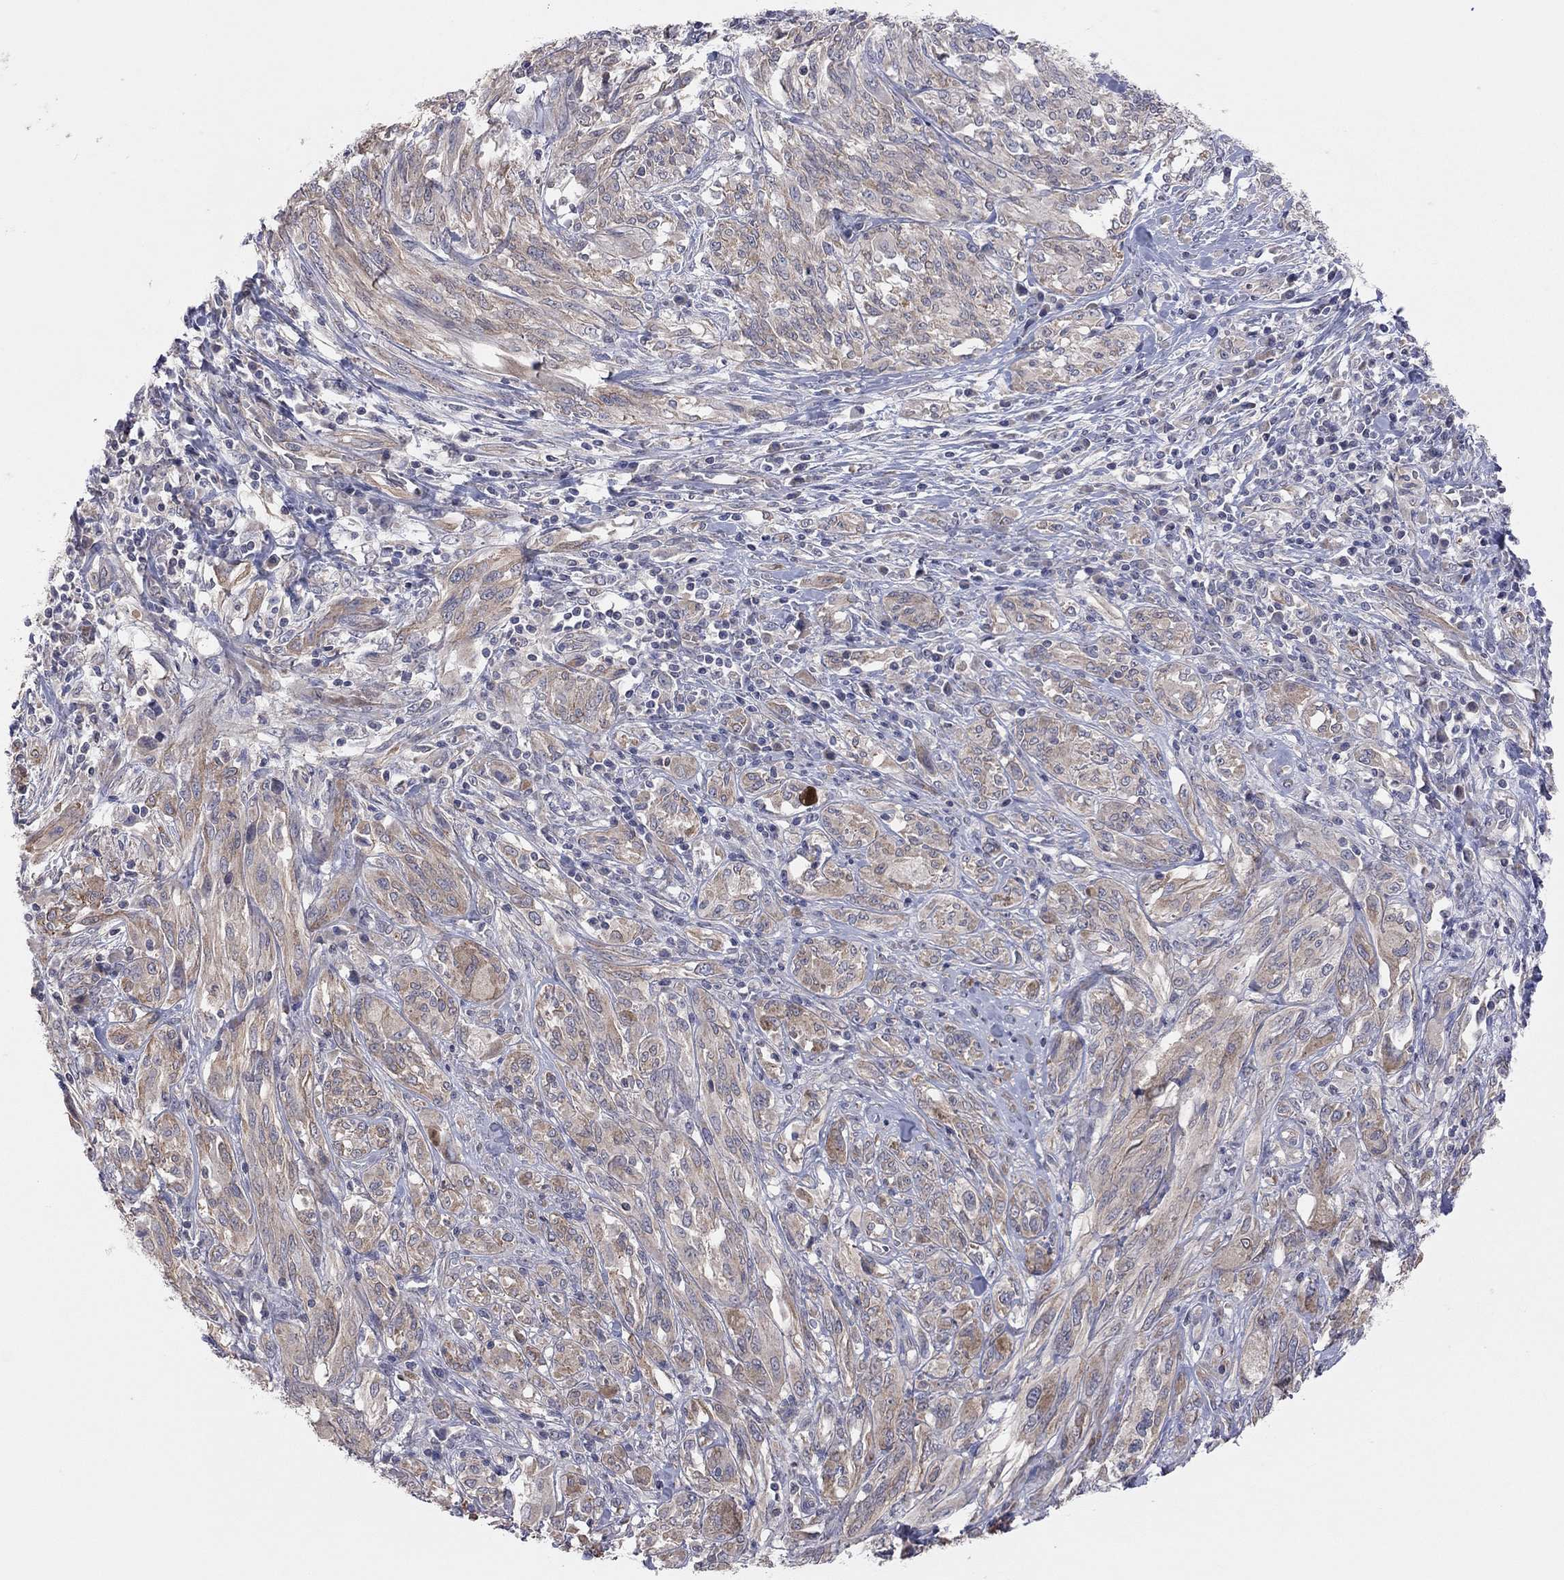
{"staining": {"intensity": "moderate", "quantity": "25%-75%", "location": "cytoplasmic/membranous"}, "tissue": "melanoma", "cell_type": "Tumor cells", "image_type": "cancer", "snomed": [{"axis": "morphology", "description": "Malignant melanoma, NOS"}, {"axis": "topography", "description": "Skin"}], "caption": "Immunohistochemistry (IHC) (DAB (3,3'-diaminobenzidine)) staining of melanoma exhibits moderate cytoplasmic/membranous protein staining in about 25%-75% of tumor cells. (DAB IHC with brightfield microscopy, high magnification).", "gene": "KCNB1", "patient": {"sex": "female", "age": 91}}